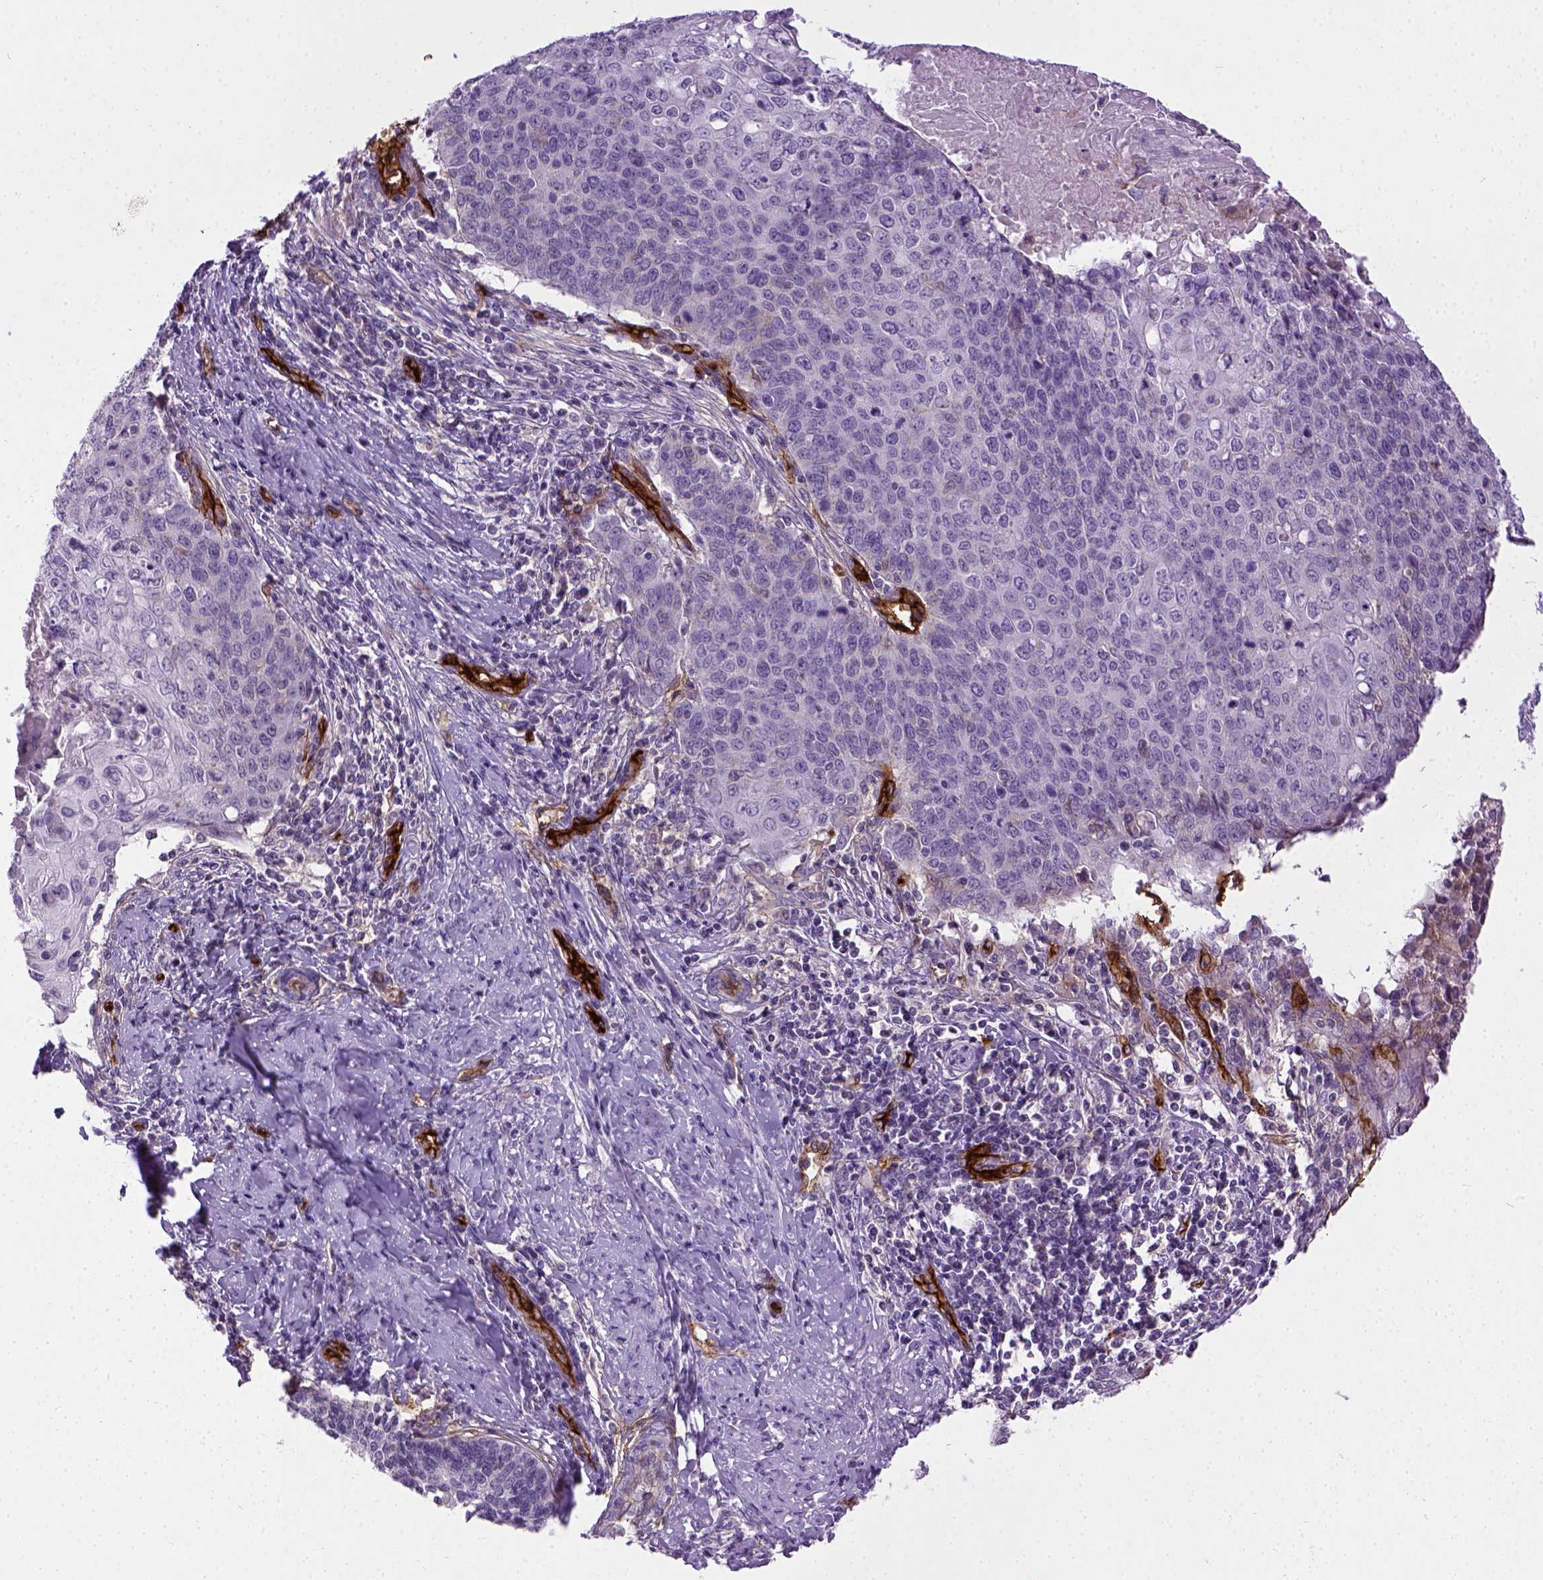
{"staining": {"intensity": "negative", "quantity": "none", "location": "none"}, "tissue": "cervical cancer", "cell_type": "Tumor cells", "image_type": "cancer", "snomed": [{"axis": "morphology", "description": "Squamous cell carcinoma, NOS"}, {"axis": "topography", "description": "Cervix"}], "caption": "Immunohistochemical staining of human cervical squamous cell carcinoma exhibits no significant expression in tumor cells.", "gene": "ENG", "patient": {"sex": "female", "age": 39}}